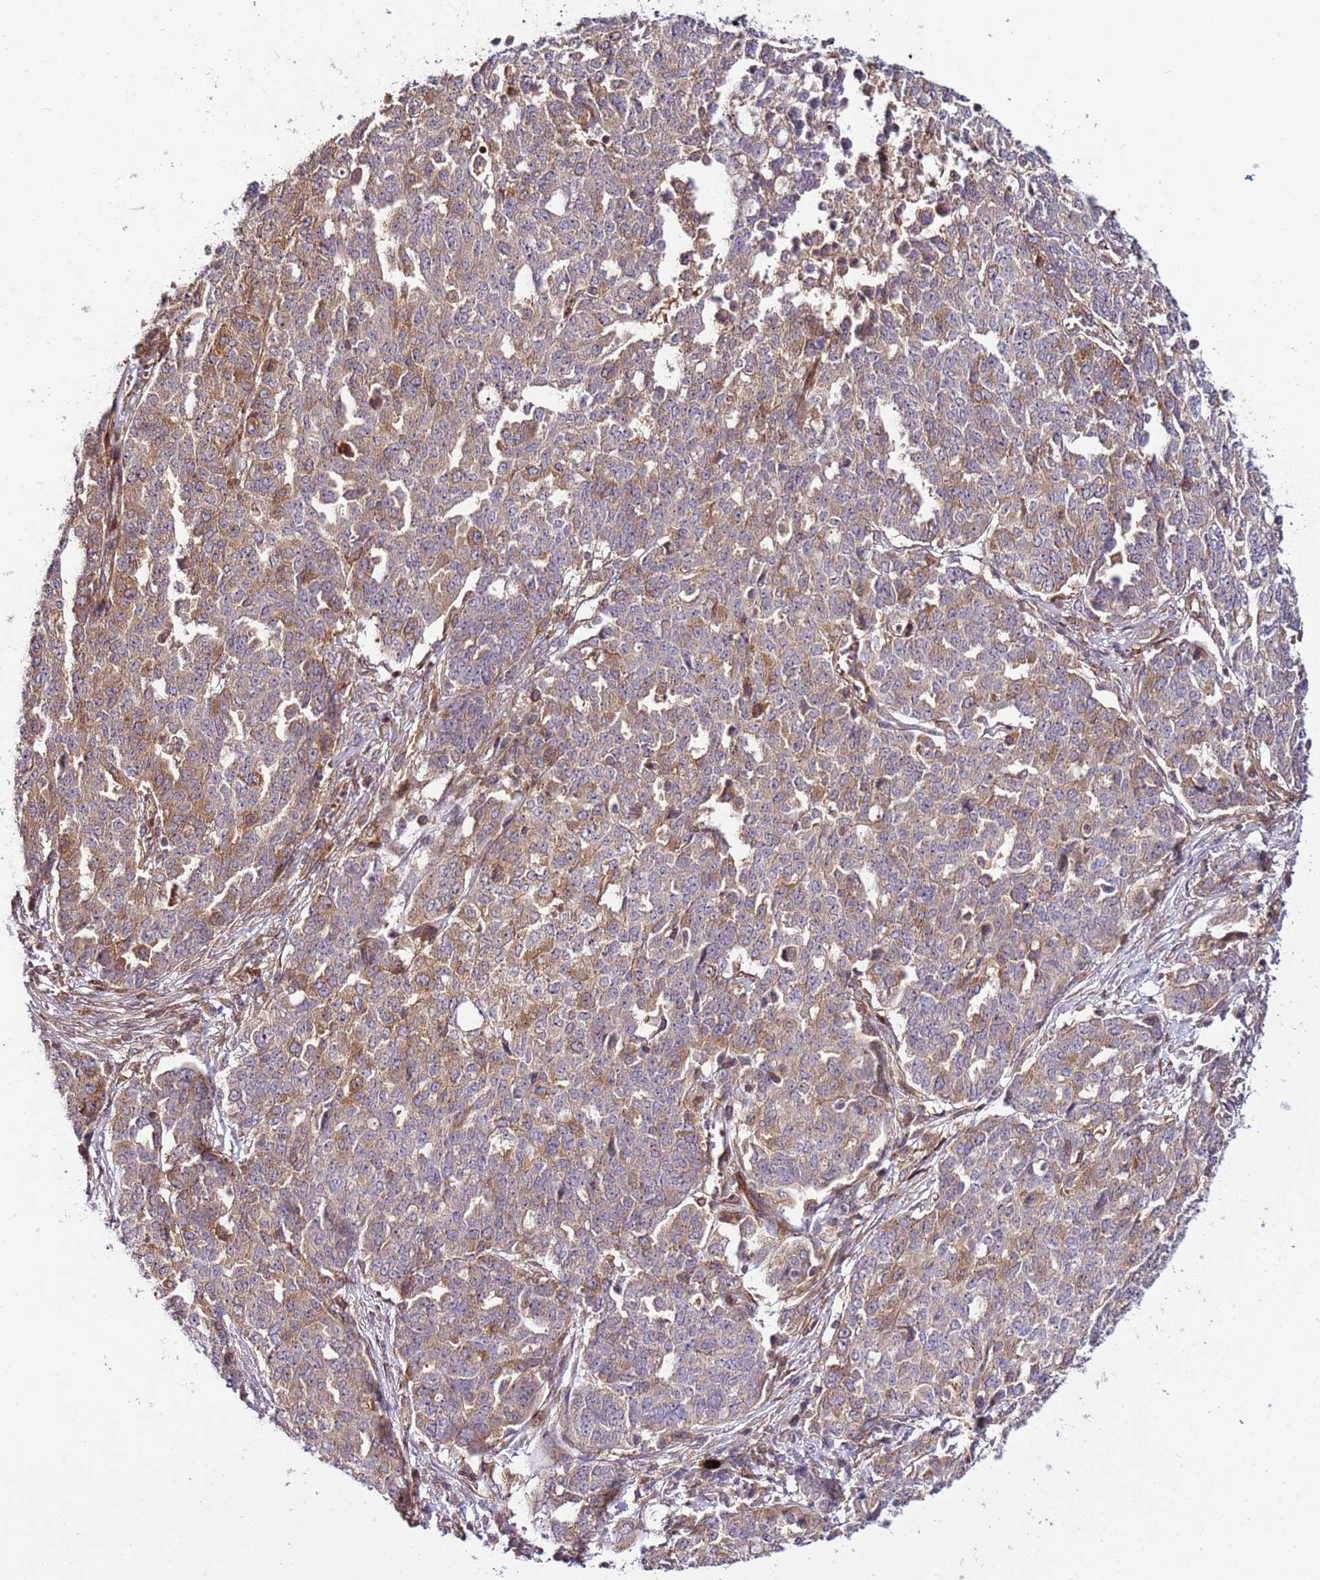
{"staining": {"intensity": "moderate", "quantity": "<25%", "location": "cytoplasmic/membranous"}, "tissue": "ovarian cancer", "cell_type": "Tumor cells", "image_type": "cancer", "snomed": [{"axis": "morphology", "description": "Cystadenocarcinoma, serous, NOS"}, {"axis": "topography", "description": "Soft tissue"}, {"axis": "topography", "description": "Ovary"}], "caption": "Immunohistochemistry (IHC) photomicrograph of human ovarian serous cystadenocarcinoma stained for a protein (brown), which exhibits low levels of moderate cytoplasmic/membranous expression in about <25% of tumor cells.", "gene": "ZNF624", "patient": {"sex": "female", "age": 57}}